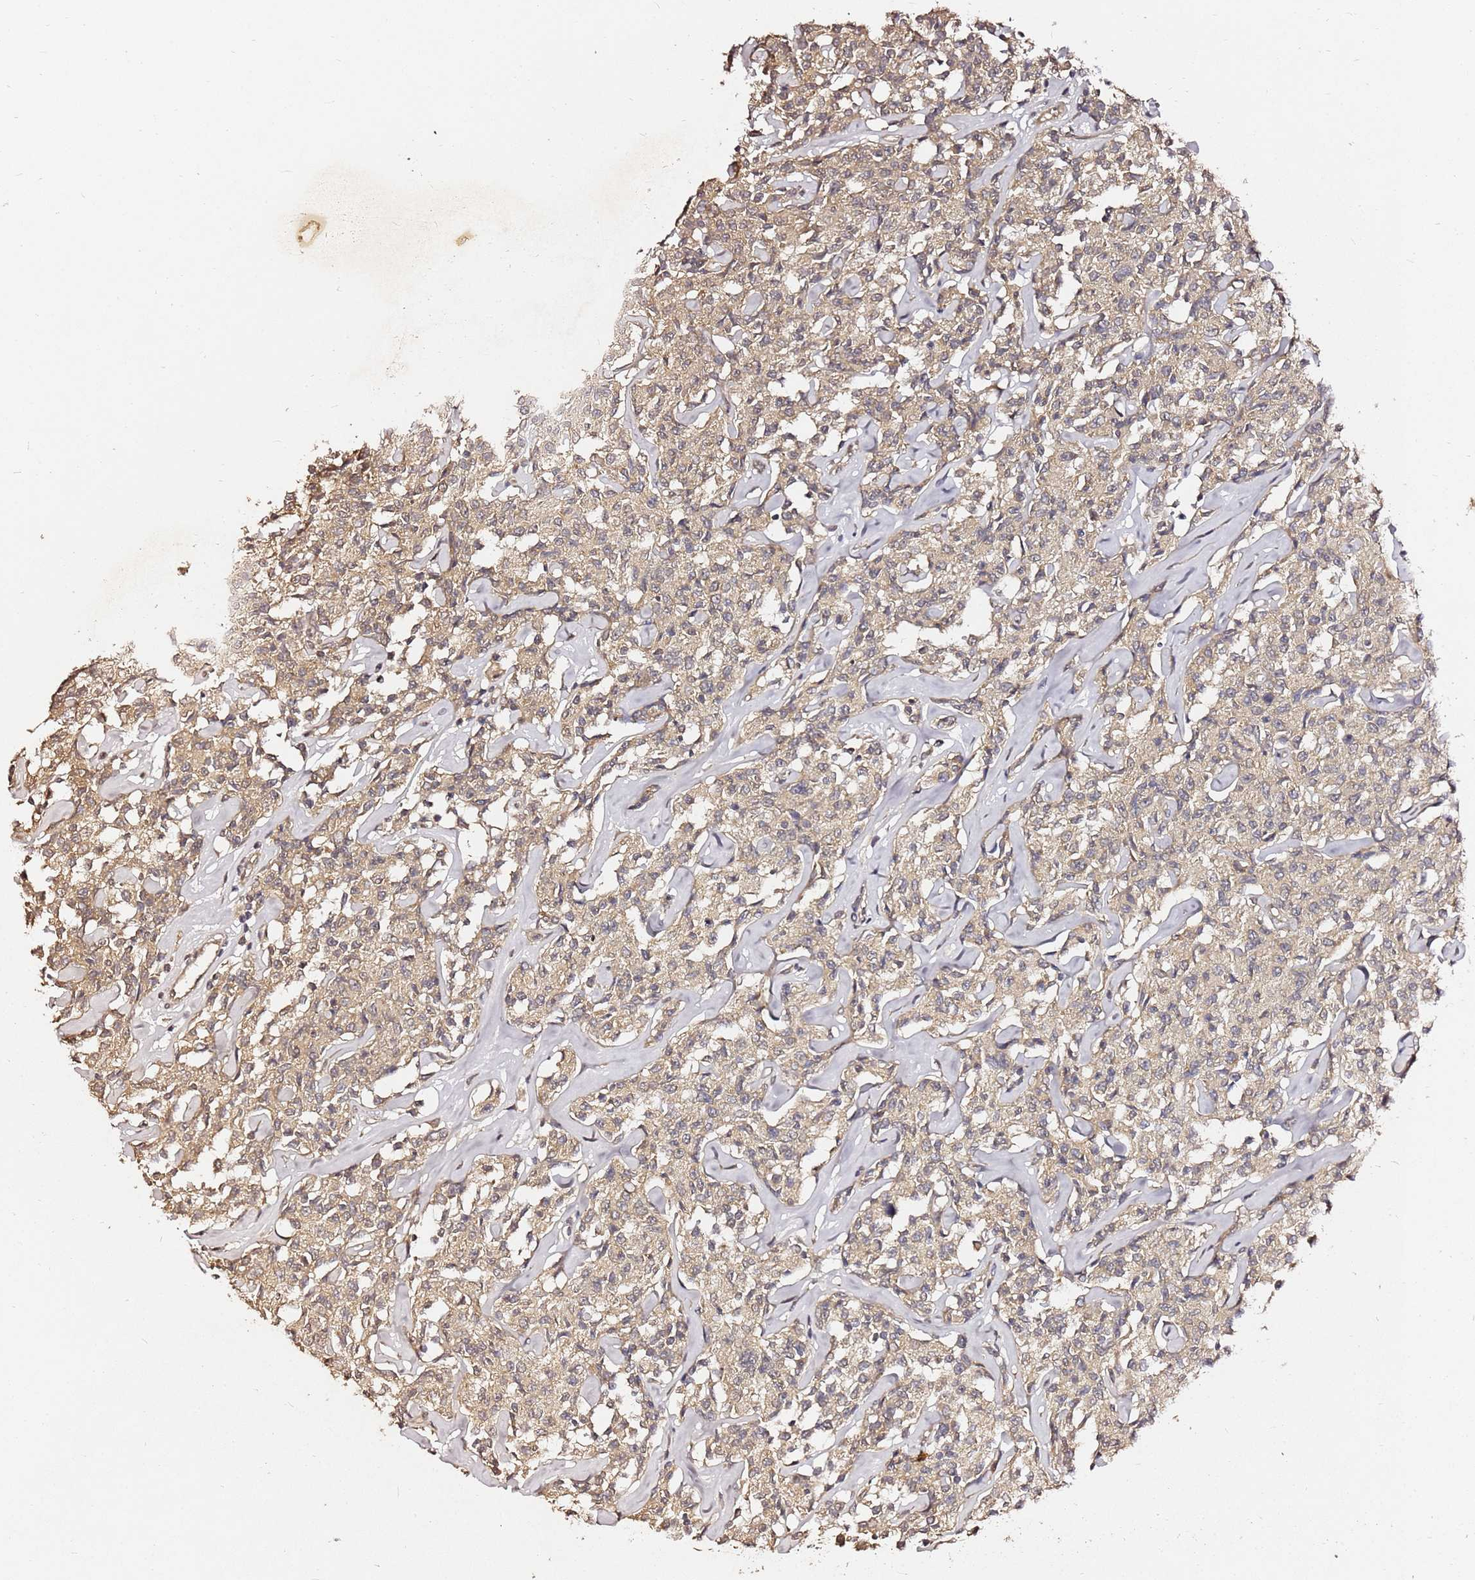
{"staining": {"intensity": "weak", "quantity": ">75%", "location": "cytoplasmic/membranous"}, "tissue": "lymphoma", "cell_type": "Tumor cells", "image_type": "cancer", "snomed": [{"axis": "morphology", "description": "Malignant lymphoma, non-Hodgkin's type, Low grade"}, {"axis": "topography", "description": "Small intestine"}], "caption": "Low-grade malignant lymphoma, non-Hodgkin's type stained for a protein displays weak cytoplasmic/membranous positivity in tumor cells. (Brightfield microscopy of DAB IHC at high magnification).", "gene": "C6orf136", "patient": {"sex": "female", "age": 59}}